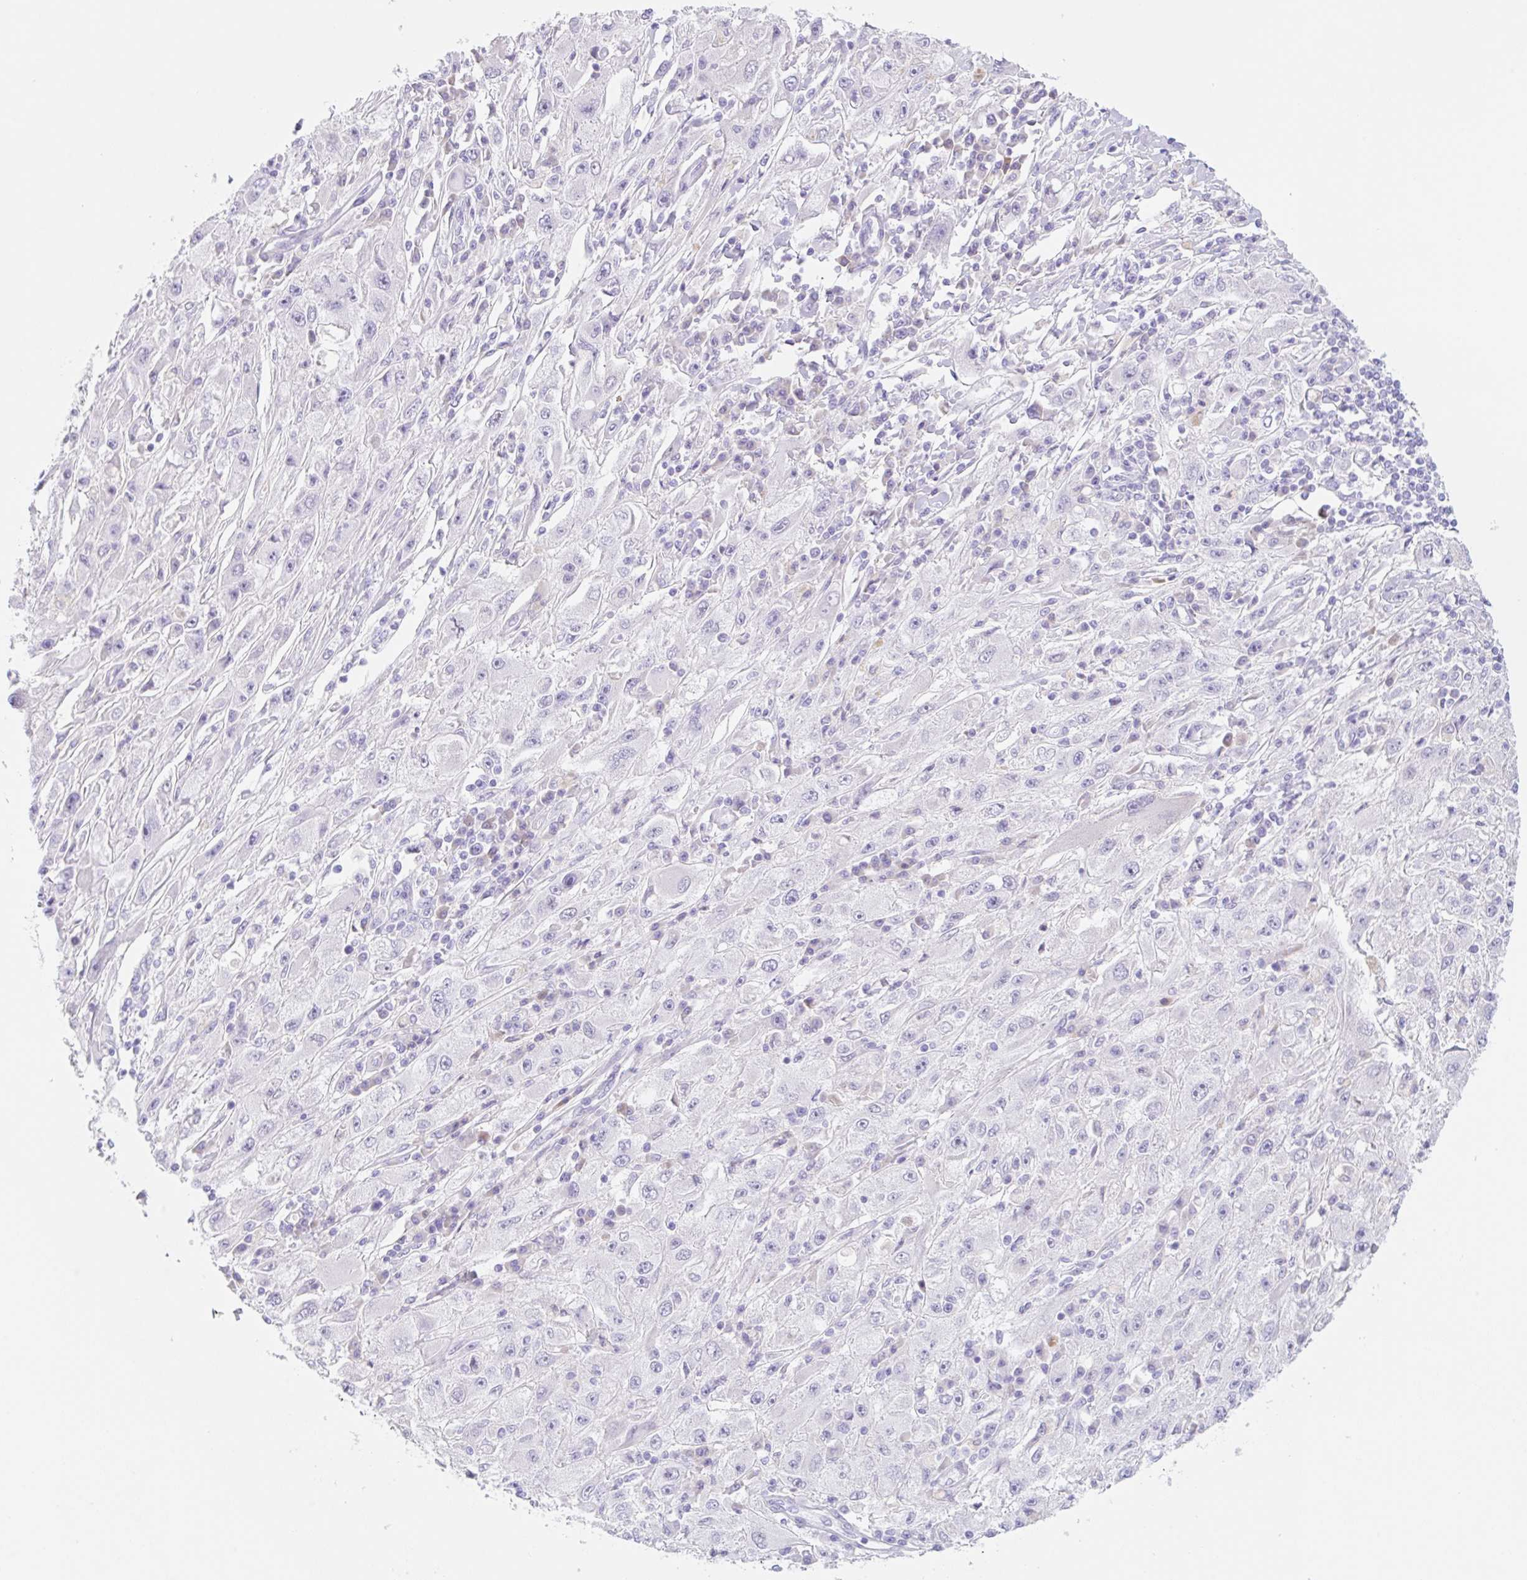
{"staining": {"intensity": "negative", "quantity": "none", "location": "none"}, "tissue": "melanoma", "cell_type": "Tumor cells", "image_type": "cancer", "snomed": [{"axis": "morphology", "description": "Malignant melanoma, Metastatic site"}, {"axis": "topography", "description": "Skin"}], "caption": "Immunohistochemistry (IHC) photomicrograph of melanoma stained for a protein (brown), which demonstrates no staining in tumor cells. The staining is performed using DAB brown chromogen with nuclei counter-stained in using hematoxylin.", "gene": "KLK8", "patient": {"sex": "male", "age": 53}}